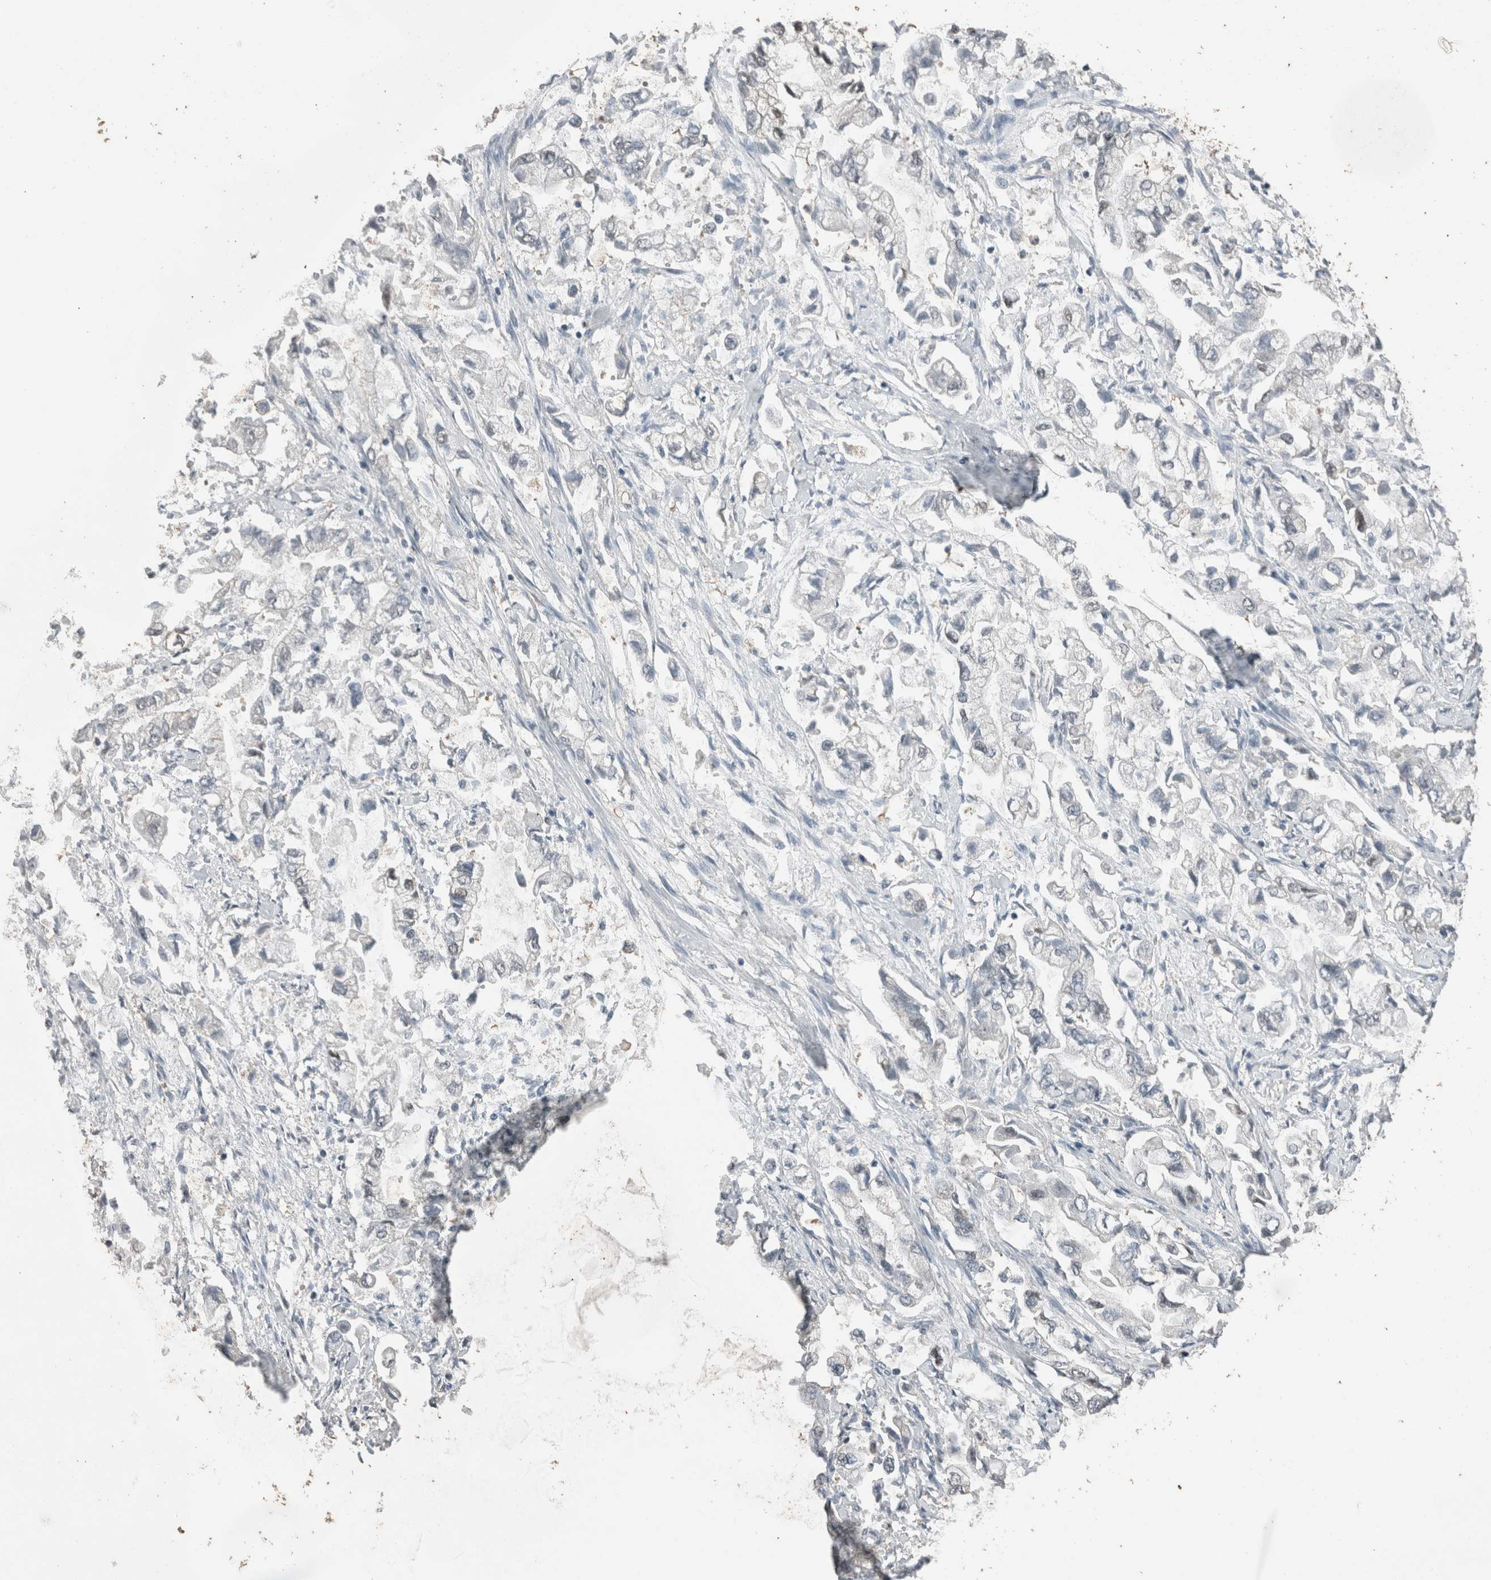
{"staining": {"intensity": "negative", "quantity": "none", "location": "none"}, "tissue": "stomach cancer", "cell_type": "Tumor cells", "image_type": "cancer", "snomed": [{"axis": "morphology", "description": "Normal tissue, NOS"}, {"axis": "morphology", "description": "Adenocarcinoma, NOS"}, {"axis": "topography", "description": "Stomach"}], "caption": "Human stomach cancer (adenocarcinoma) stained for a protein using immunohistochemistry (IHC) demonstrates no staining in tumor cells.", "gene": "ACVR2B", "patient": {"sex": "male", "age": 62}}